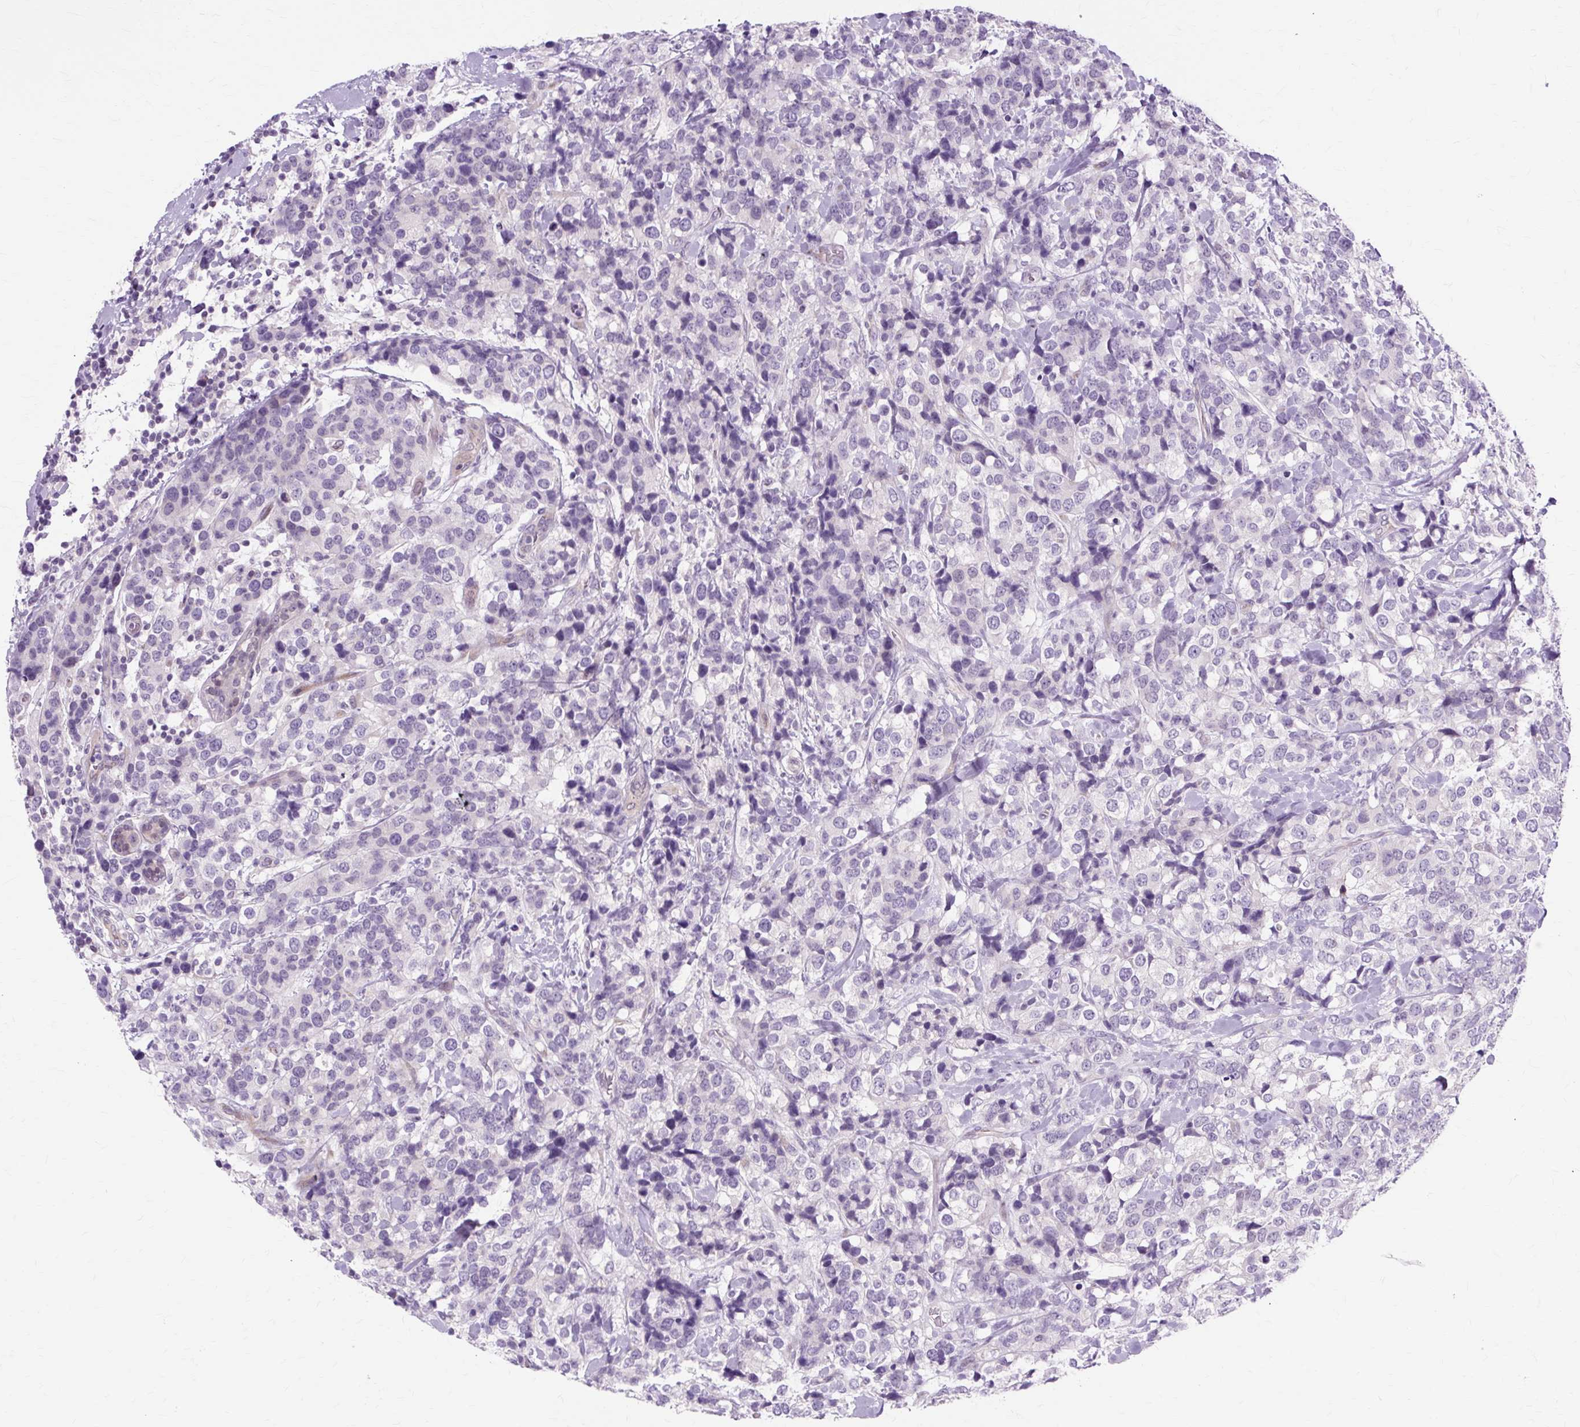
{"staining": {"intensity": "negative", "quantity": "none", "location": "none"}, "tissue": "breast cancer", "cell_type": "Tumor cells", "image_type": "cancer", "snomed": [{"axis": "morphology", "description": "Lobular carcinoma"}, {"axis": "topography", "description": "Breast"}], "caption": "The photomicrograph exhibits no staining of tumor cells in breast cancer (lobular carcinoma).", "gene": "ZNF35", "patient": {"sex": "female", "age": 59}}